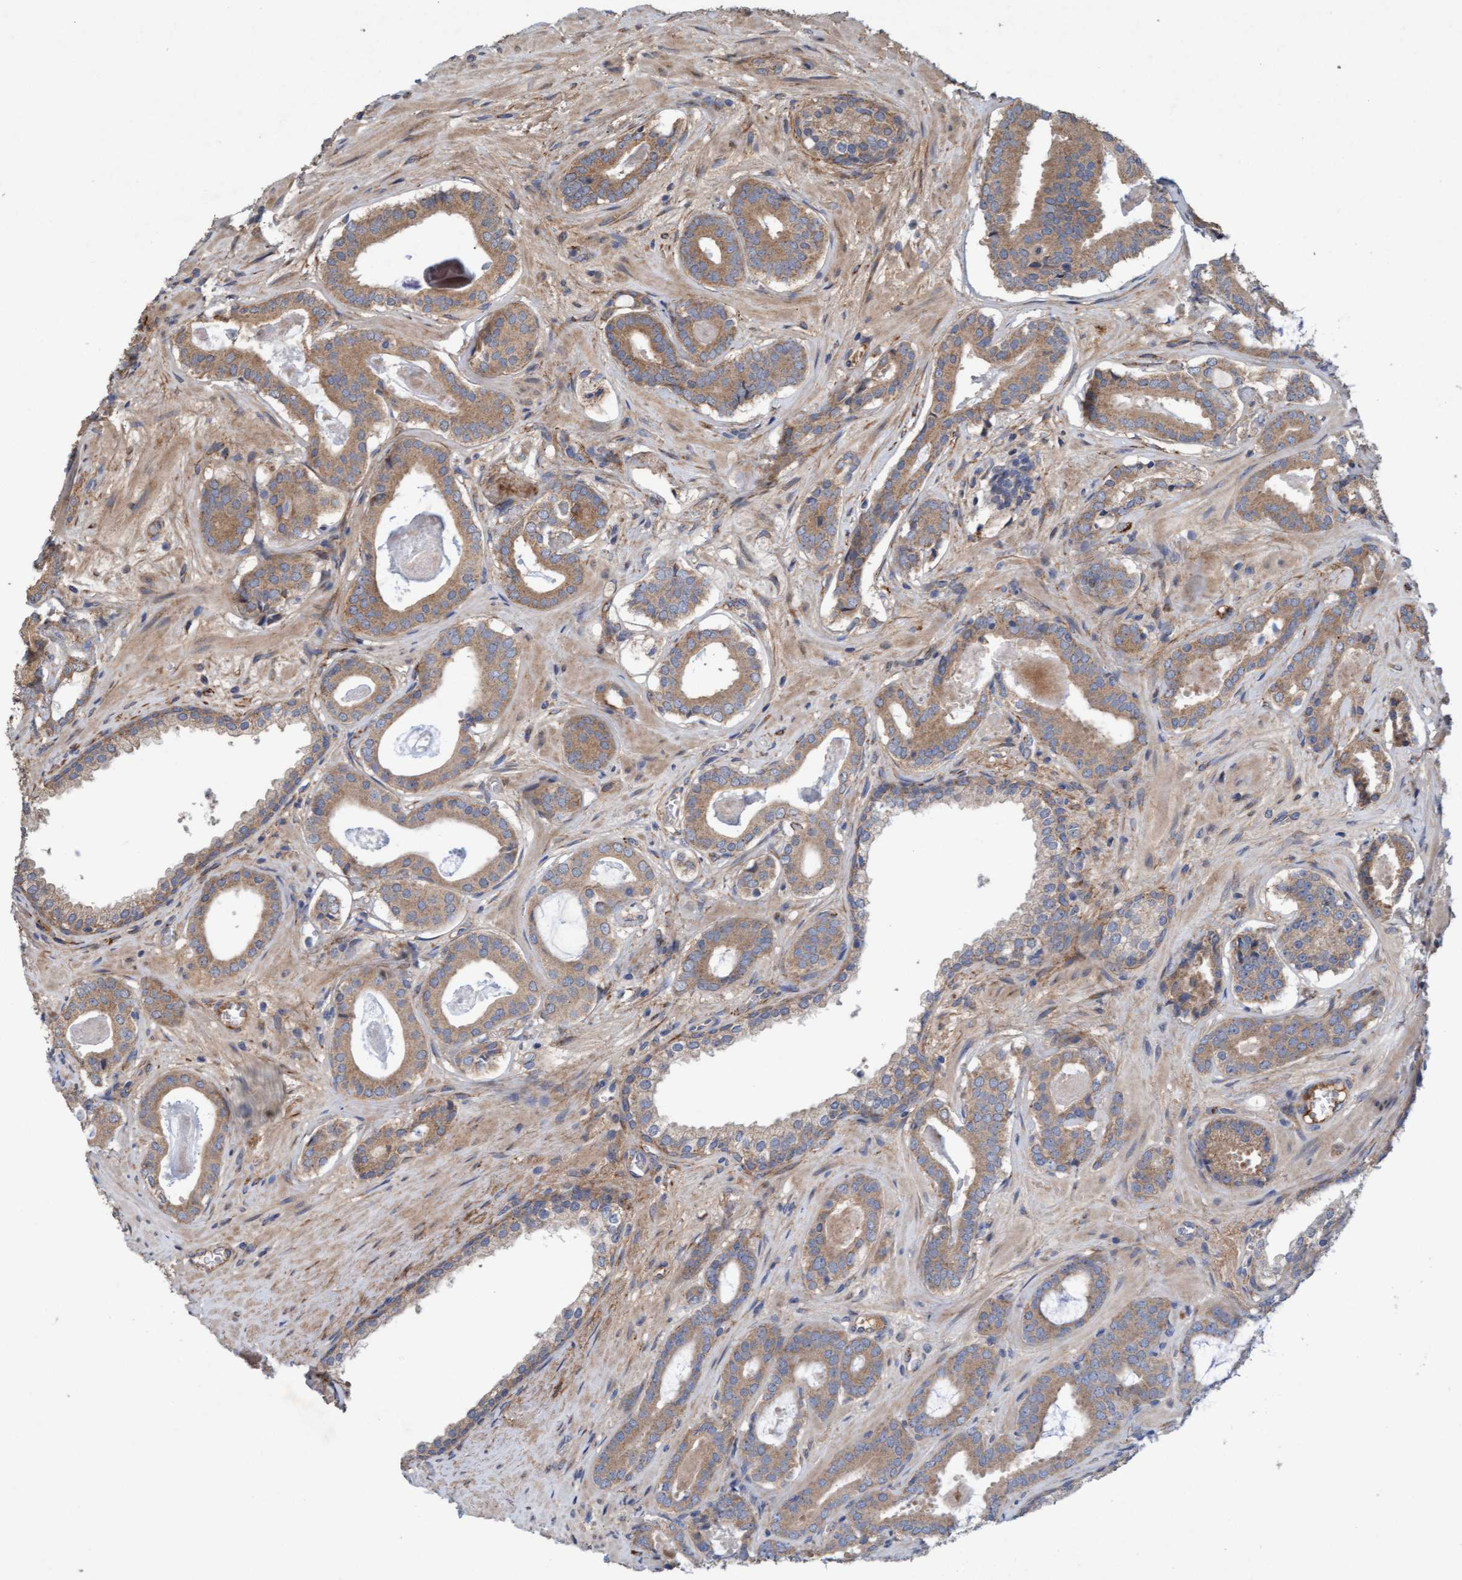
{"staining": {"intensity": "moderate", "quantity": ">75%", "location": "cytoplasmic/membranous"}, "tissue": "prostate cancer", "cell_type": "Tumor cells", "image_type": "cancer", "snomed": [{"axis": "morphology", "description": "Adenocarcinoma, High grade"}, {"axis": "topography", "description": "Prostate"}], "caption": "Adenocarcinoma (high-grade) (prostate) was stained to show a protein in brown. There is medium levels of moderate cytoplasmic/membranous expression in approximately >75% of tumor cells.", "gene": "DDHD2", "patient": {"sex": "male", "age": 60}}